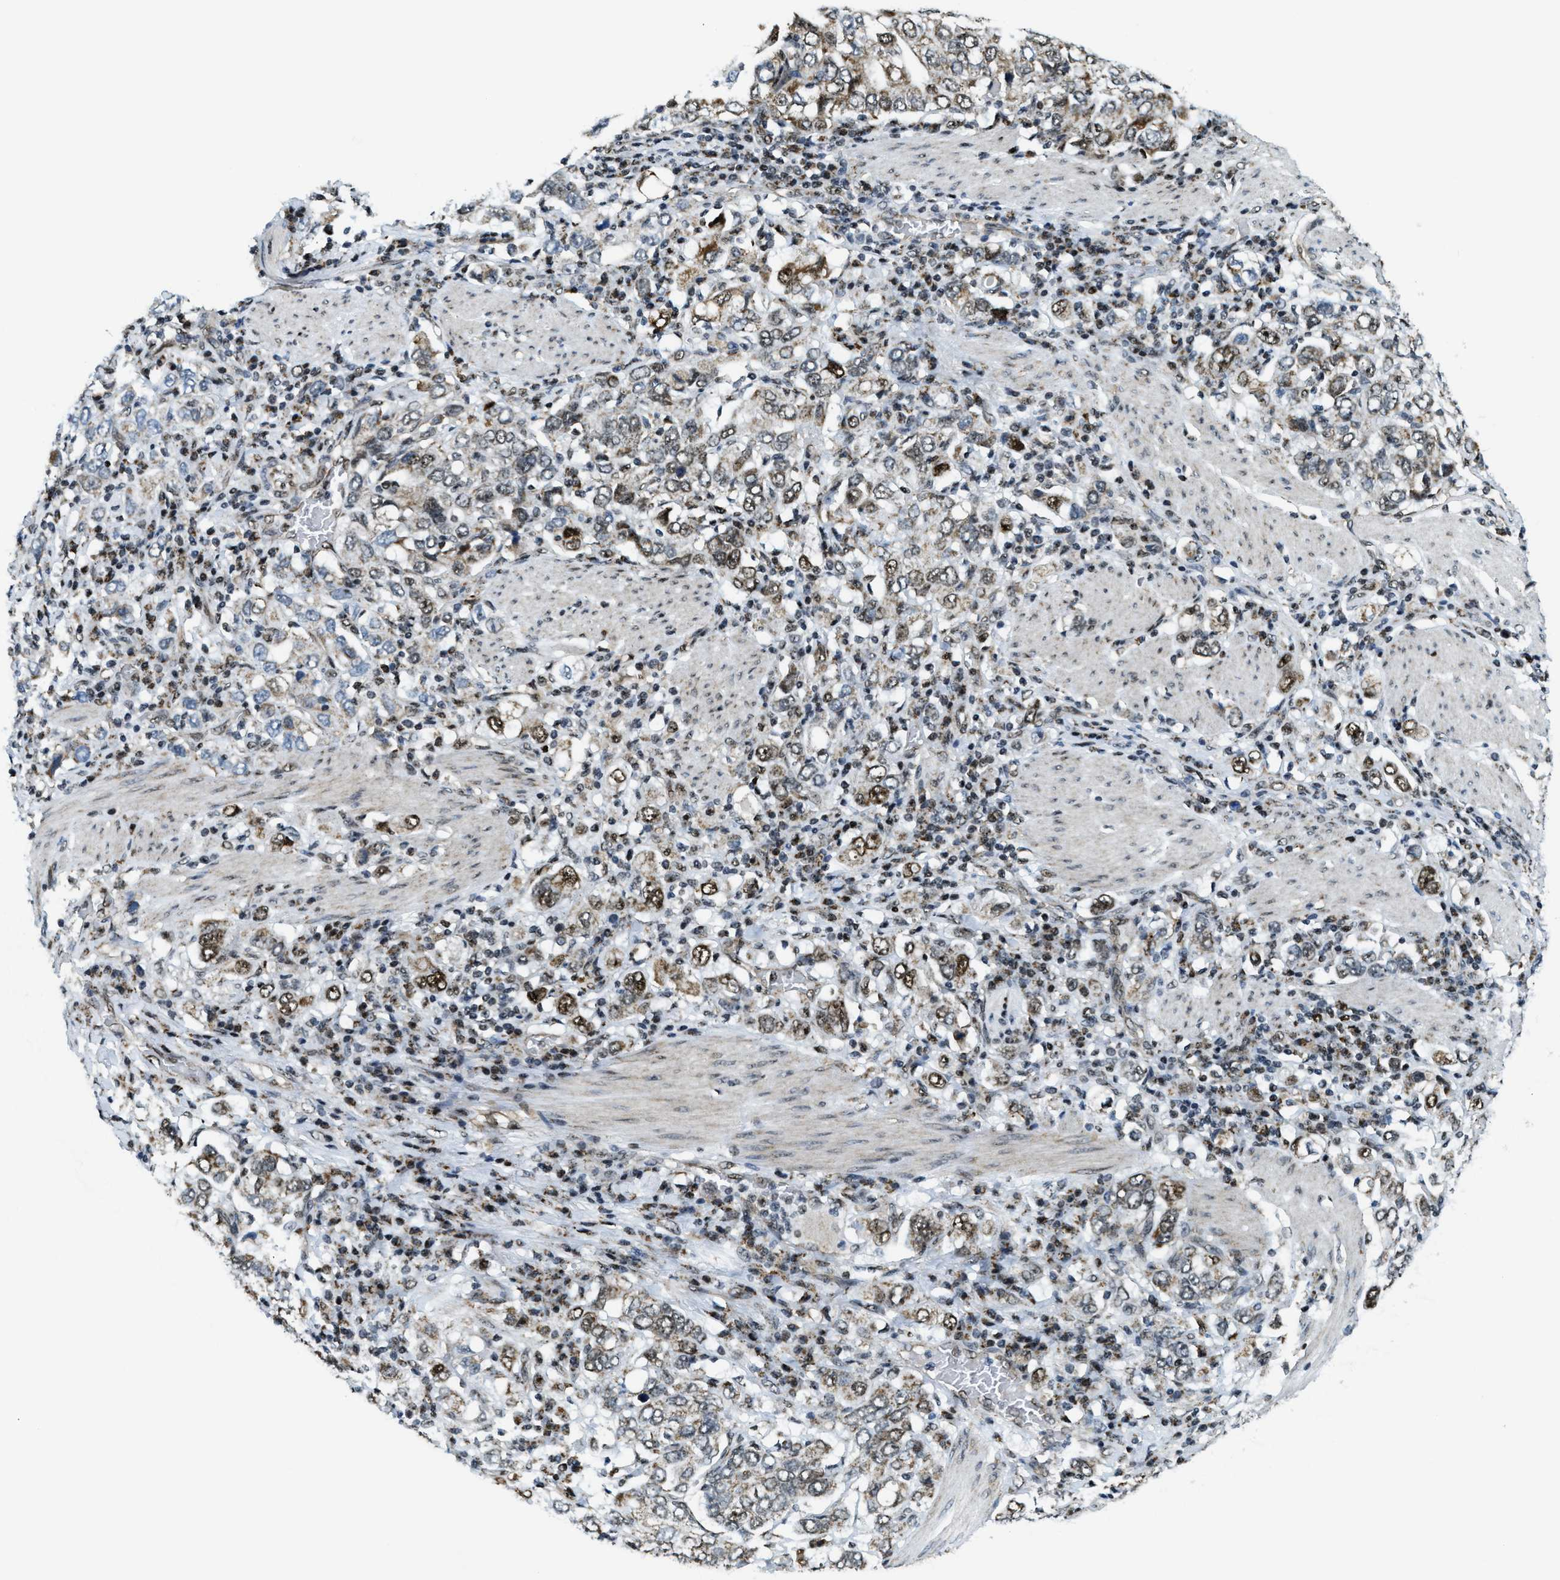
{"staining": {"intensity": "strong", "quantity": ">75%", "location": "cytoplasmic/membranous,nuclear"}, "tissue": "stomach cancer", "cell_type": "Tumor cells", "image_type": "cancer", "snomed": [{"axis": "morphology", "description": "Adenocarcinoma, NOS"}, {"axis": "topography", "description": "Stomach, upper"}], "caption": "Stomach cancer stained with IHC exhibits strong cytoplasmic/membranous and nuclear positivity in approximately >75% of tumor cells.", "gene": "SP100", "patient": {"sex": "male", "age": 62}}